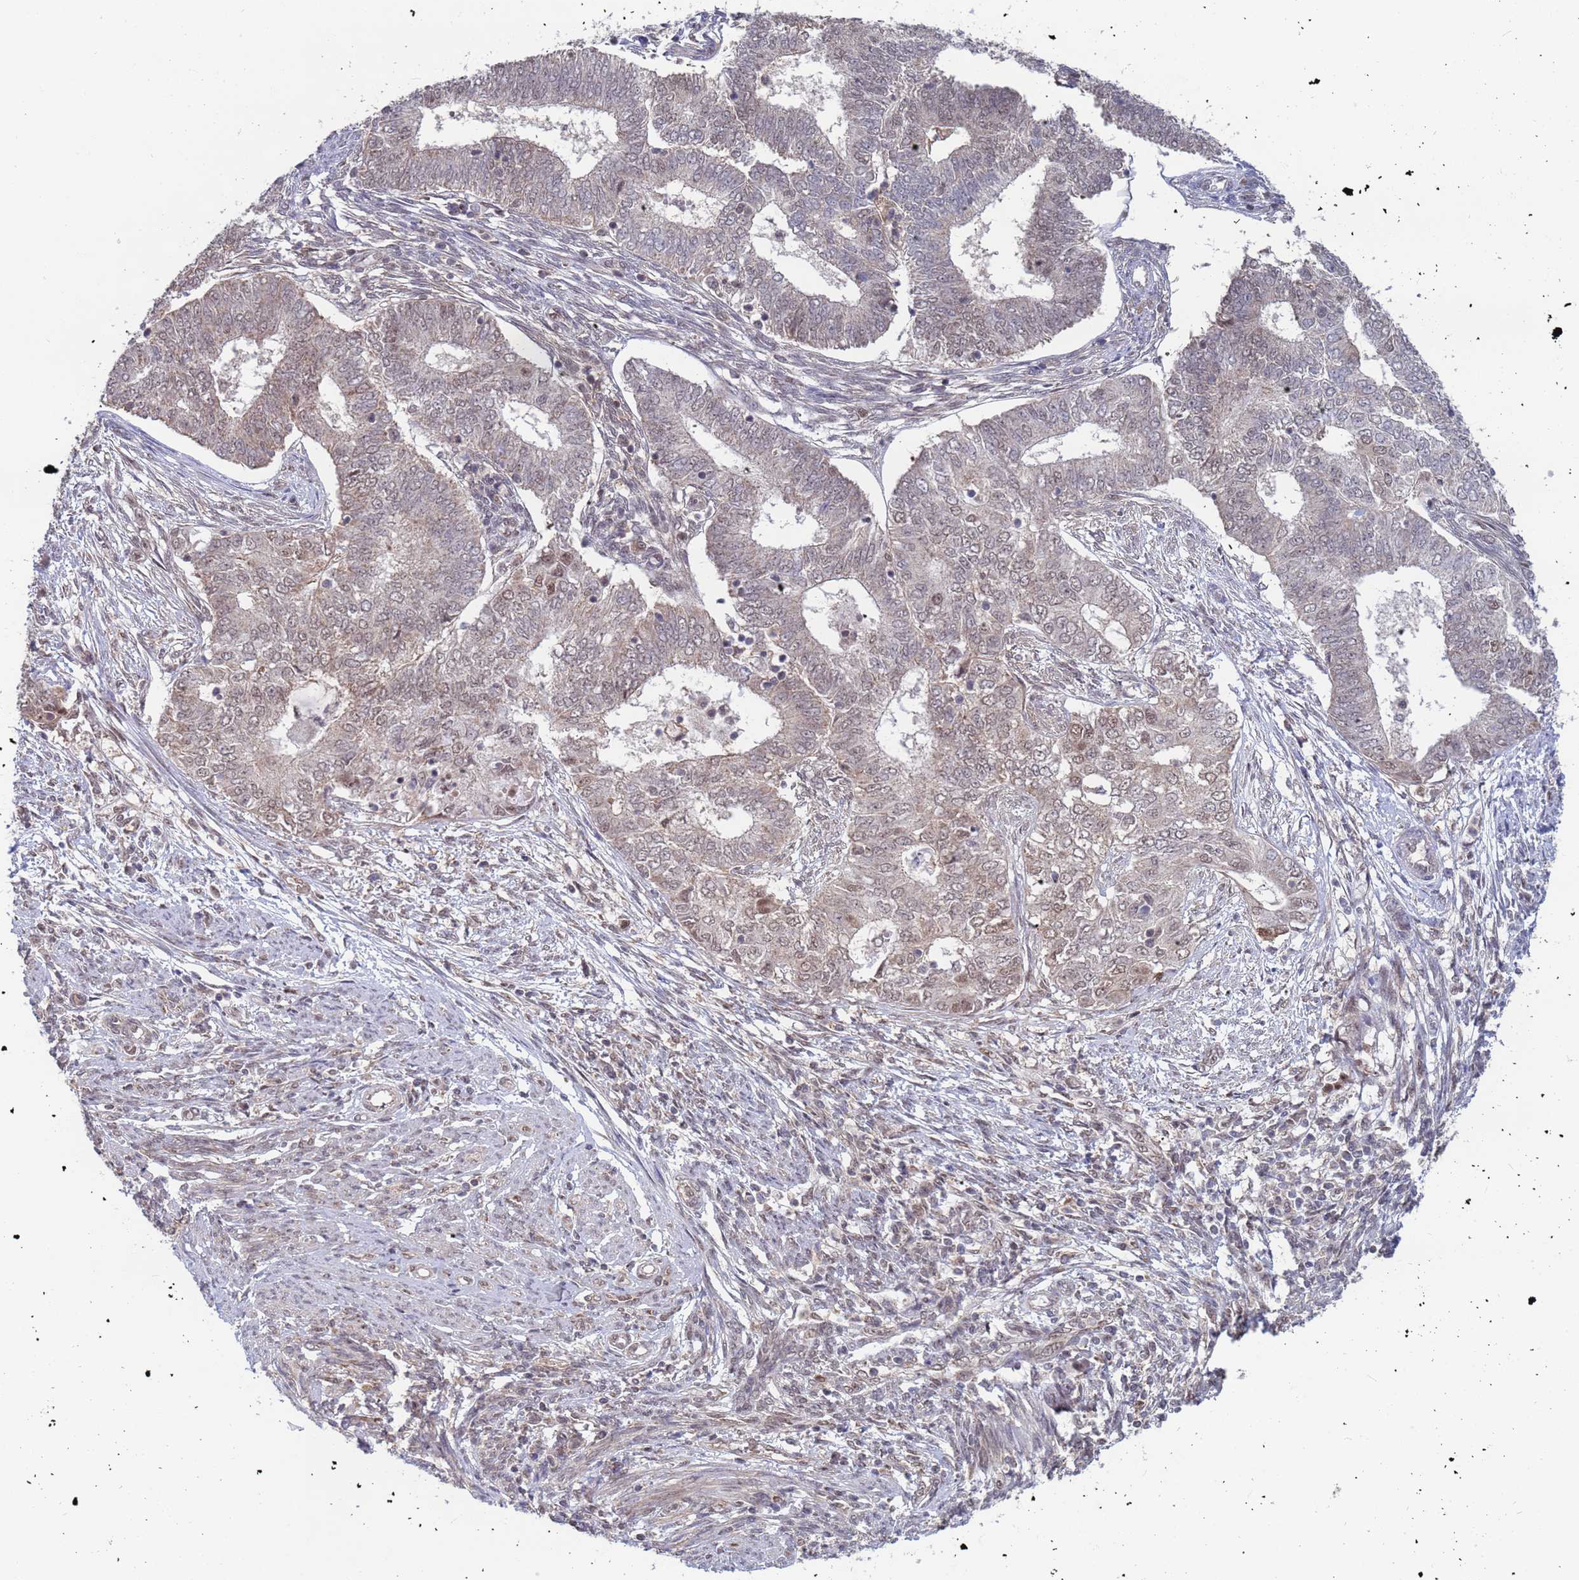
{"staining": {"intensity": "weak", "quantity": "<25%", "location": "nuclear"}, "tissue": "endometrial cancer", "cell_type": "Tumor cells", "image_type": "cancer", "snomed": [{"axis": "morphology", "description": "Adenocarcinoma, NOS"}, {"axis": "topography", "description": "Endometrium"}], "caption": "This is a histopathology image of IHC staining of endometrial cancer, which shows no staining in tumor cells. (DAB (3,3'-diaminobenzidine) immunohistochemistry visualized using brightfield microscopy, high magnification).", "gene": "DENND2B", "patient": {"sex": "female", "age": 62}}